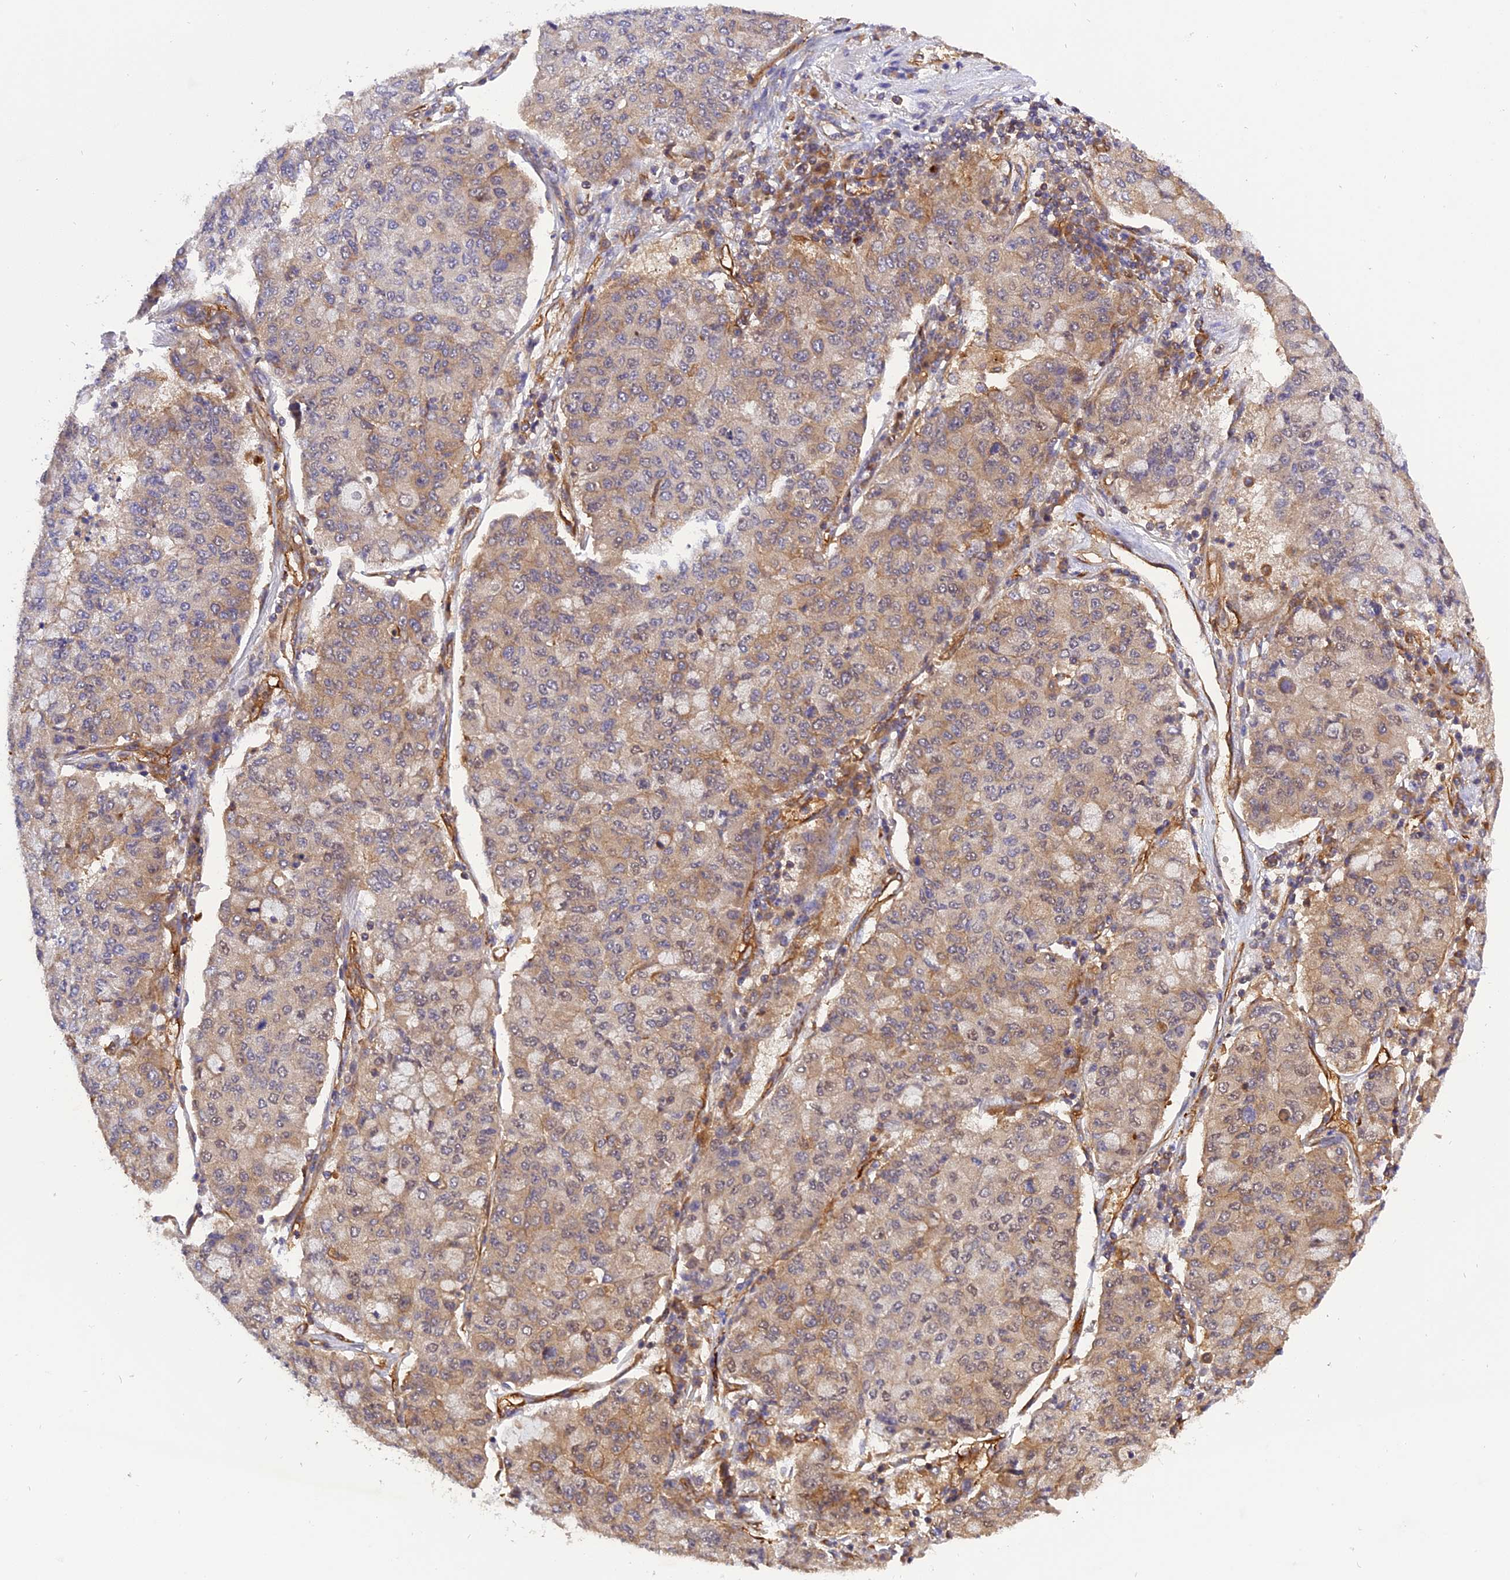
{"staining": {"intensity": "weak", "quantity": "25%-75%", "location": "cytoplasmic/membranous"}, "tissue": "lung cancer", "cell_type": "Tumor cells", "image_type": "cancer", "snomed": [{"axis": "morphology", "description": "Squamous cell carcinoma, NOS"}, {"axis": "topography", "description": "Lung"}], "caption": "Immunohistochemical staining of lung cancer demonstrates weak cytoplasmic/membranous protein expression in about 25%-75% of tumor cells. Nuclei are stained in blue.", "gene": "C5orf22", "patient": {"sex": "male", "age": 74}}